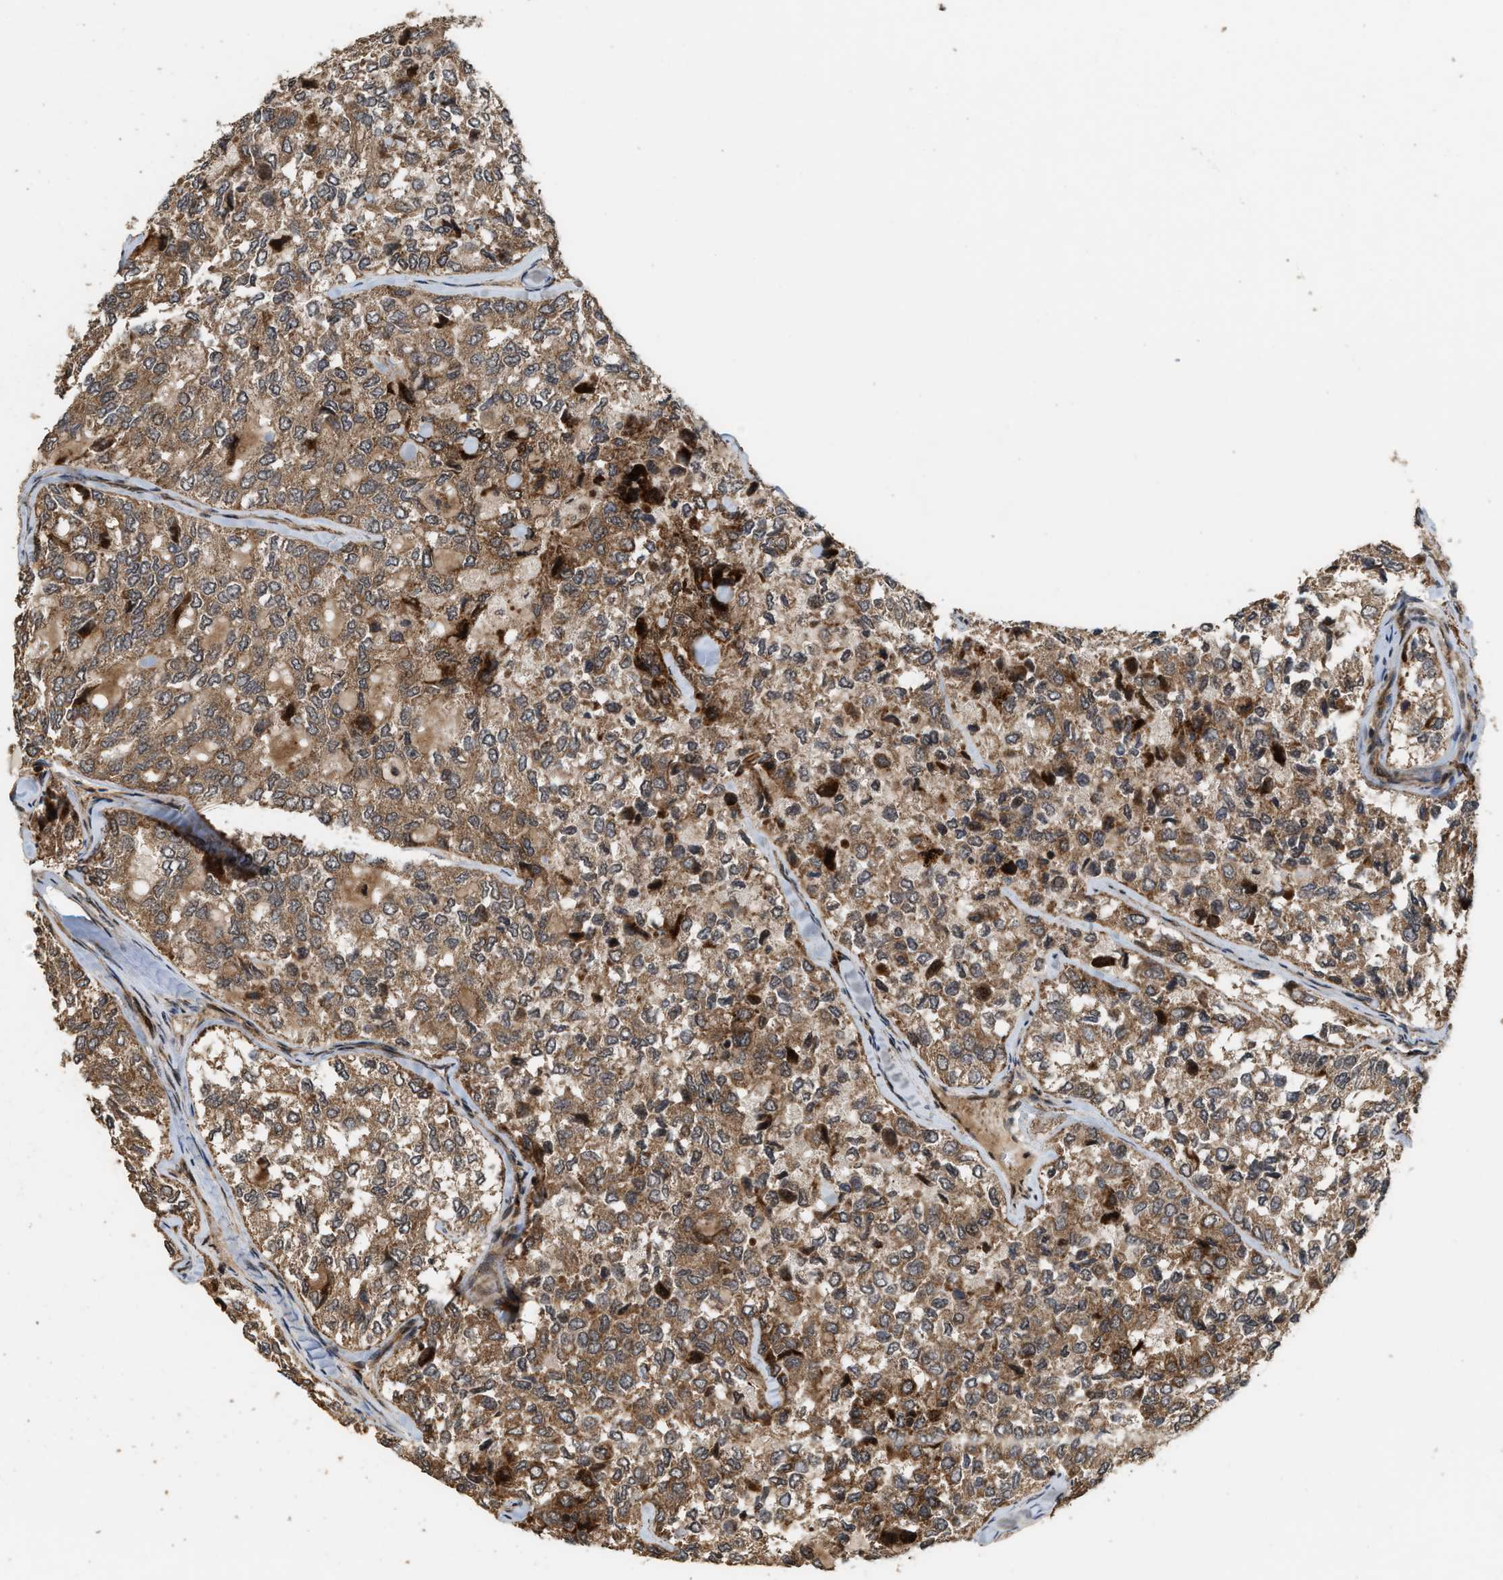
{"staining": {"intensity": "moderate", "quantity": ">75%", "location": "cytoplasmic/membranous"}, "tissue": "thyroid cancer", "cell_type": "Tumor cells", "image_type": "cancer", "snomed": [{"axis": "morphology", "description": "Follicular adenoma carcinoma, NOS"}, {"axis": "topography", "description": "Thyroid gland"}], "caption": "Moderate cytoplasmic/membranous protein expression is seen in about >75% of tumor cells in follicular adenoma carcinoma (thyroid).", "gene": "ELP2", "patient": {"sex": "male", "age": 75}}